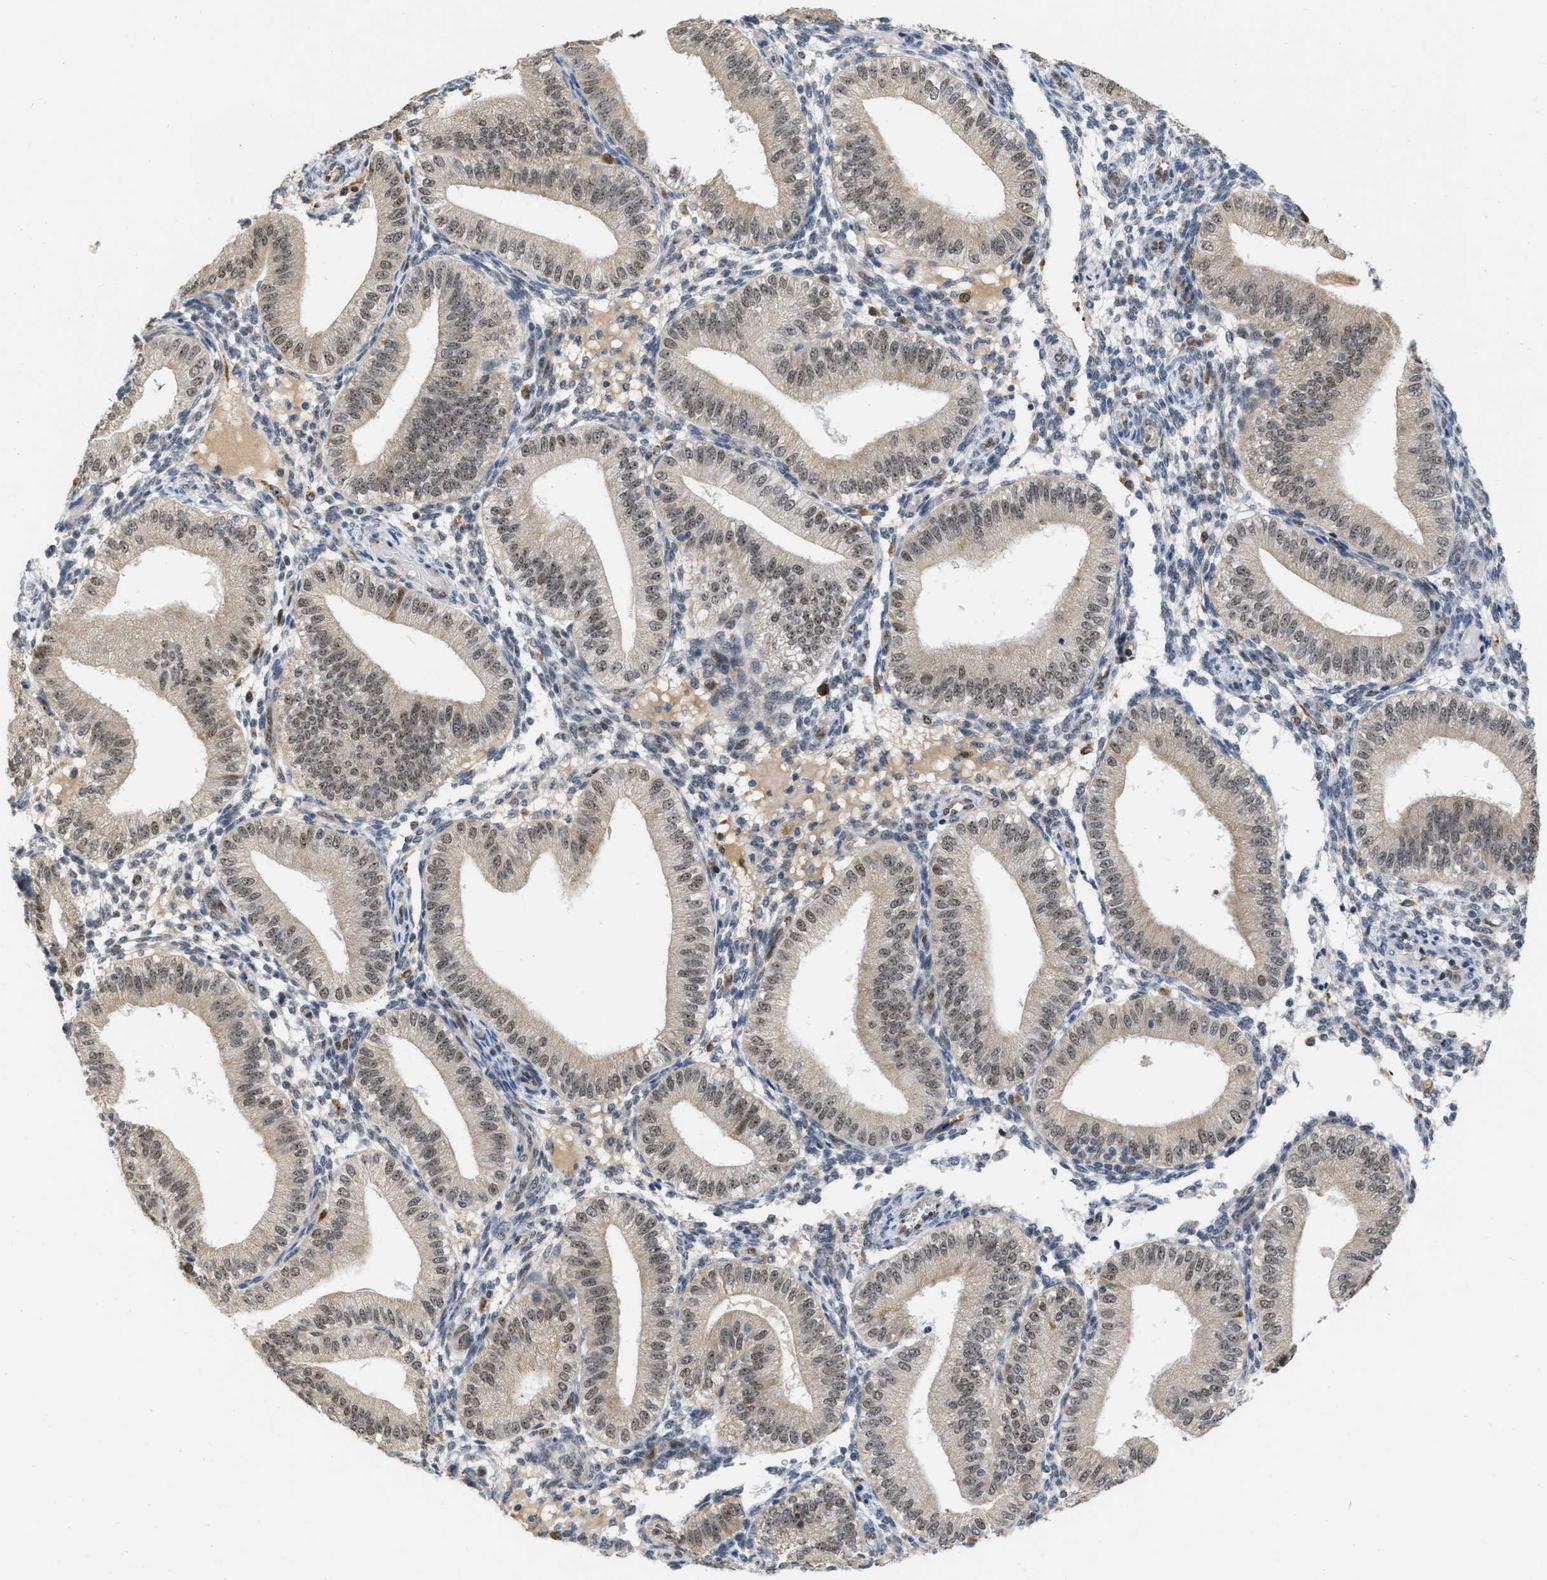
{"staining": {"intensity": "negative", "quantity": "none", "location": "none"}, "tissue": "endometrium", "cell_type": "Cells in endometrial stroma", "image_type": "normal", "snomed": [{"axis": "morphology", "description": "Normal tissue, NOS"}, {"axis": "topography", "description": "Endometrium"}], "caption": "Unremarkable endometrium was stained to show a protein in brown. There is no significant positivity in cells in endometrial stroma. (Immunohistochemistry (ihc), brightfield microscopy, high magnification).", "gene": "ELAC2", "patient": {"sex": "female", "age": 39}}